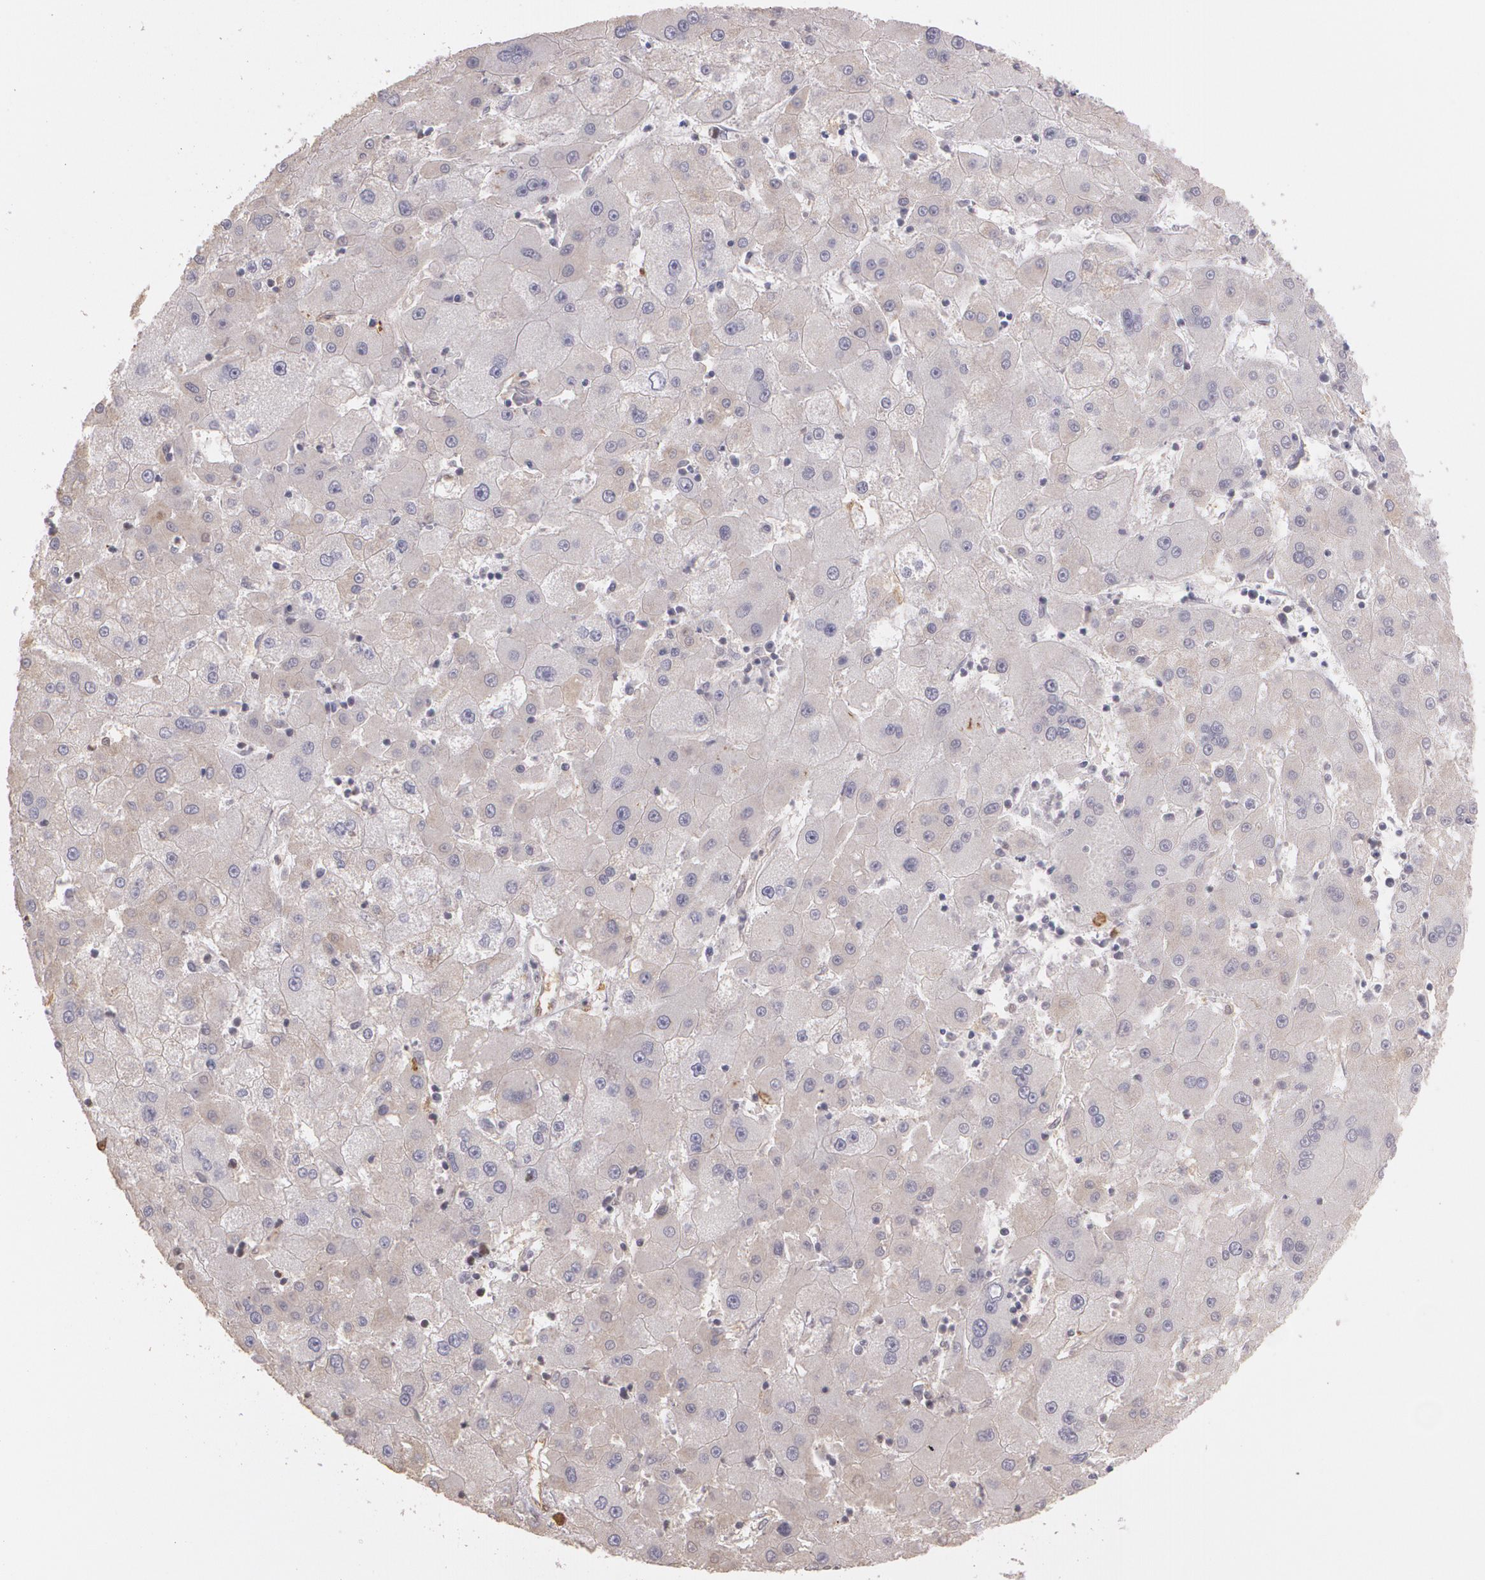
{"staining": {"intensity": "weak", "quantity": ">75%", "location": "cytoplasmic/membranous"}, "tissue": "liver cancer", "cell_type": "Tumor cells", "image_type": "cancer", "snomed": [{"axis": "morphology", "description": "Carcinoma, Hepatocellular, NOS"}, {"axis": "topography", "description": "Liver"}], "caption": "A micrograph showing weak cytoplasmic/membranous expression in approximately >75% of tumor cells in liver hepatocellular carcinoma, as visualized by brown immunohistochemical staining.", "gene": "ACE", "patient": {"sex": "male", "age": 72}}